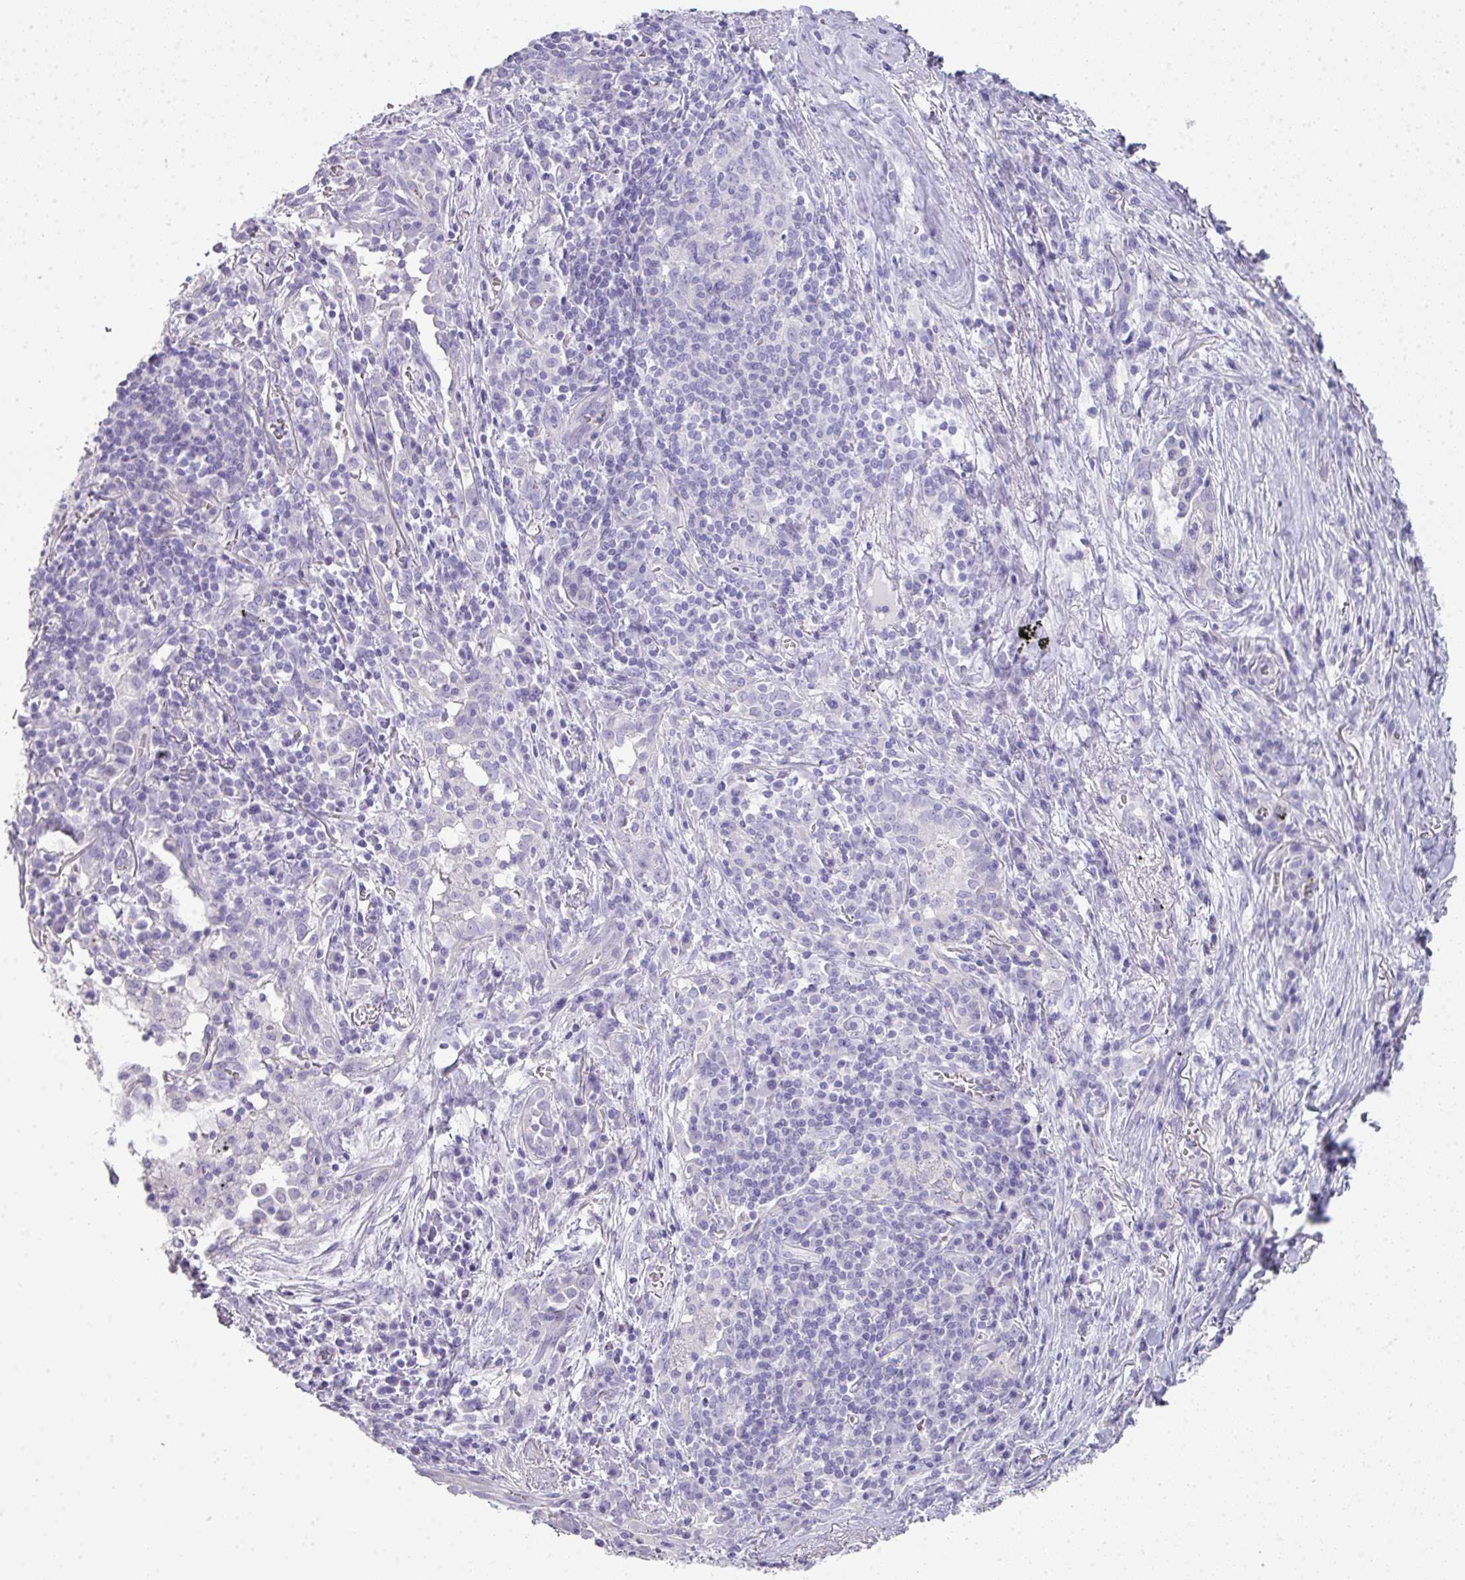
{"staining": {"intensity": "negative", "quantity": "none", "location": "none"}, "tissue": "lung cancer", "cell_type": "Tumor cells", "image_type": "cancer", "snomed": [{"axis": "morphology", "description": "Squamous cell carcinoma, NOS"}, {"axis": "topography", "description": "Lung"}], "caption": "Histopathology image shows no significant protein expression in tumor cells of lung squamous cell carcinoma.", "gene": "GLI4", "patient": {"sex": "male", "age": 76}}